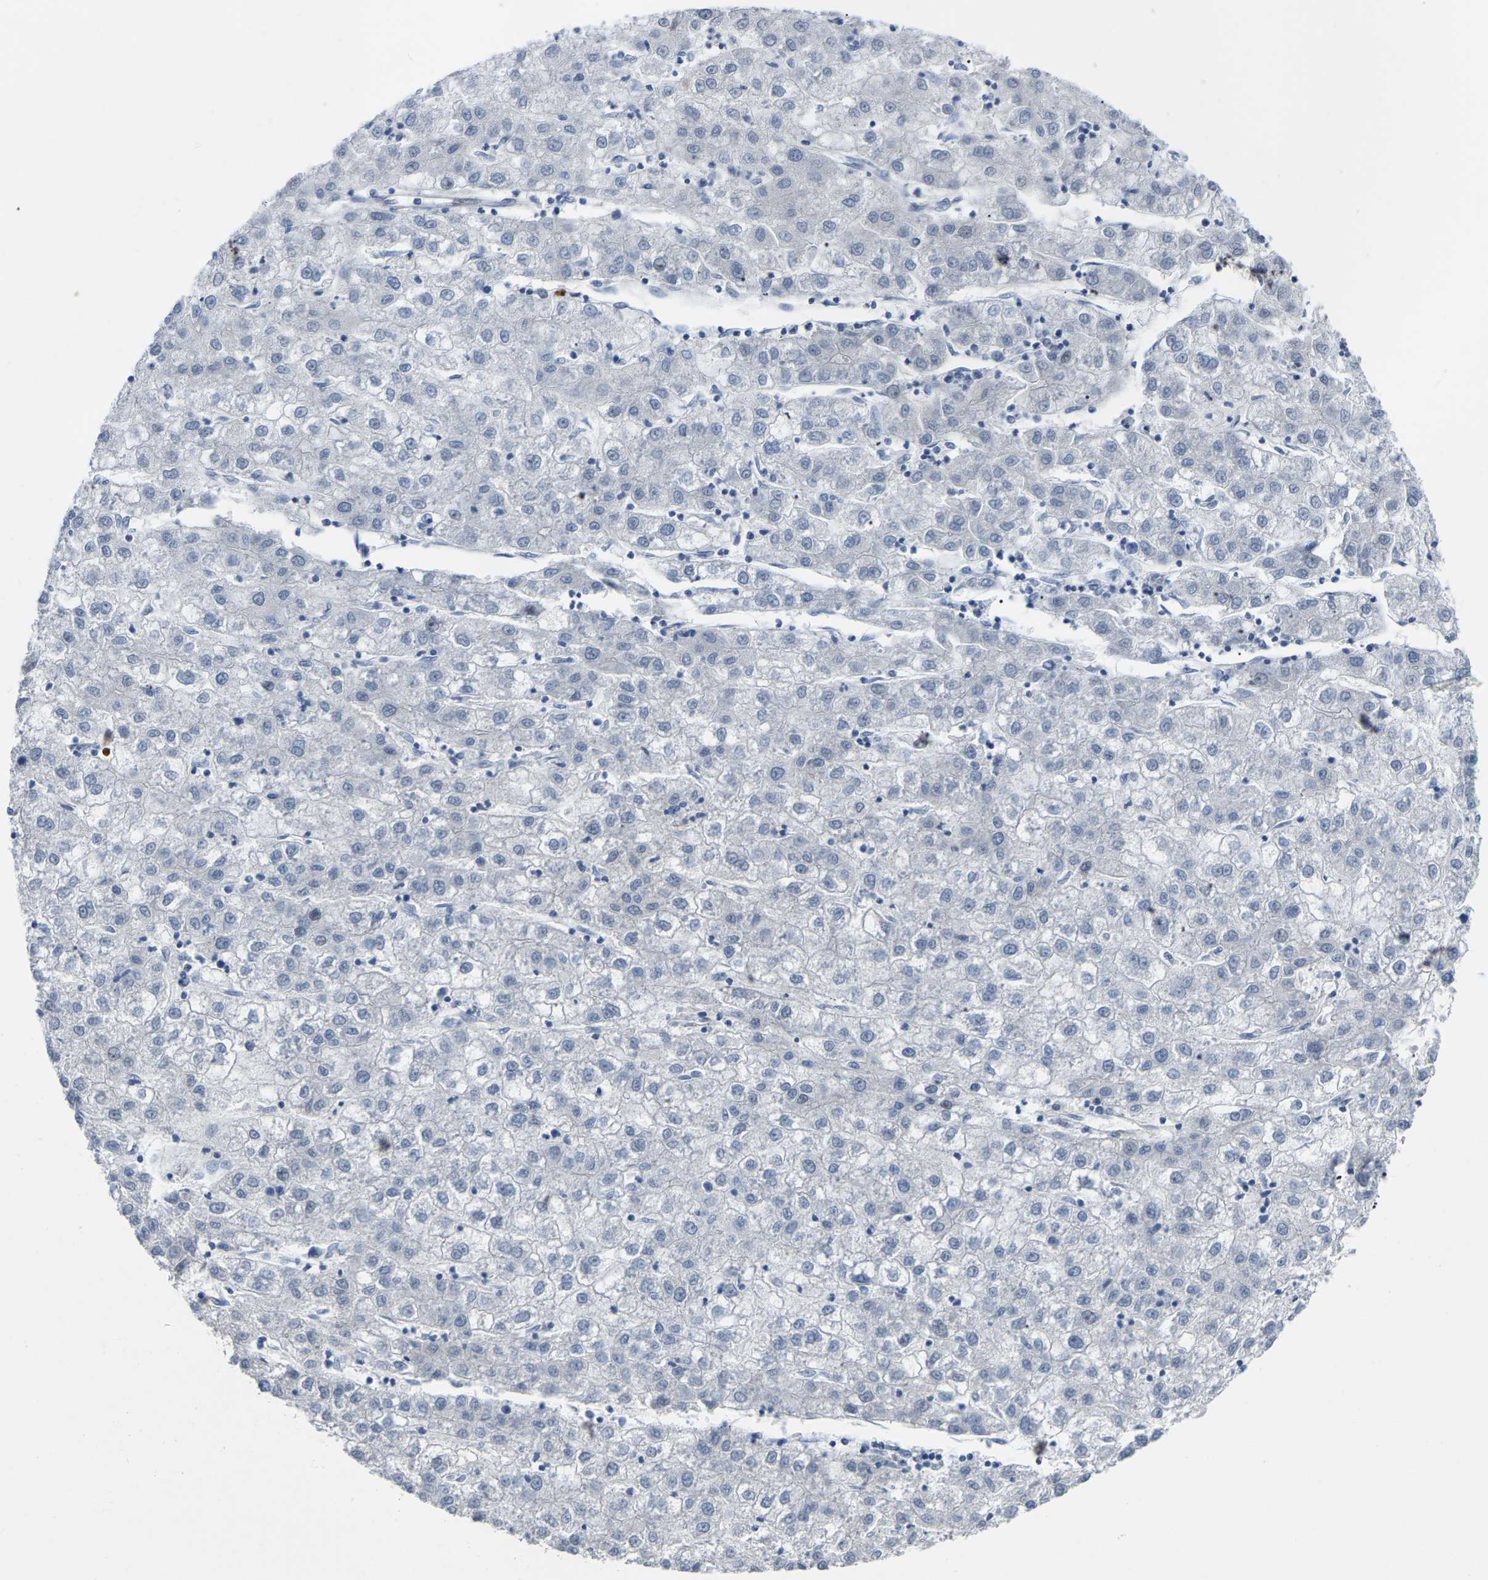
{"staining": {"intensity": "negative", "quantity": "none", "location": "none"}, "tissue": "liver cancer", "cell_type": "Tumor cells", "image_type": "cancer", "snomed": [{"axis": "morphology", "description": "Carcinoma, Hepatocellular, NOS"}, {"axis": "topography", "description": "Liver"}], "caption": "Tumor cells are negative for protein expression in human hepatocellular carcinoma (liver).", "gene": "ABTB2", "patient": {"sex": "male", "age": 72}}